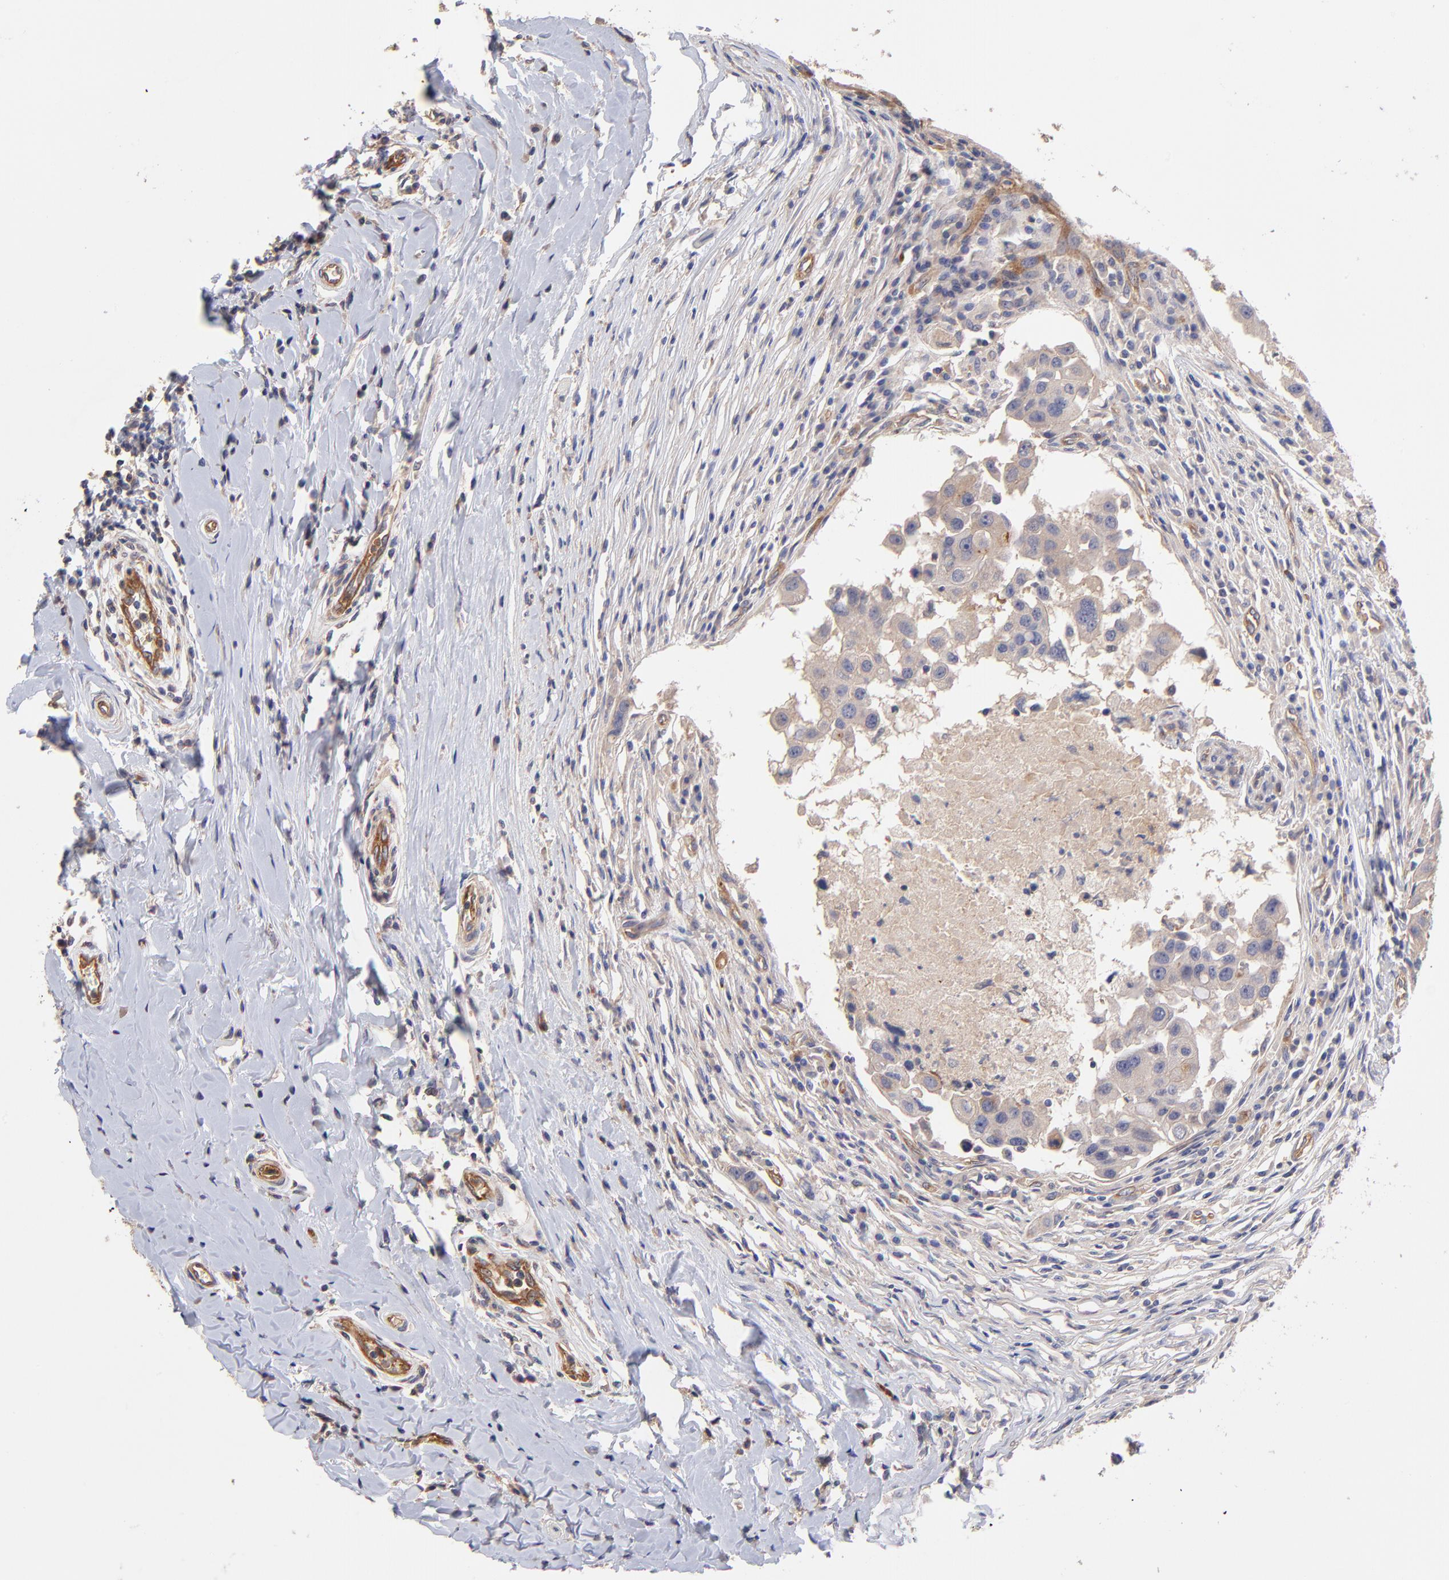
{"staining": {"intensity": "weak", "quantity": "25%-75%", "location": "cytoplasmic/membranous"}, "tissue": "breast cancer", "cell_type": "Tumor cells", "image_type": "cancer", "snomed": [{"axis": "morphology", "description": "Duct carcinoma"}, {"axis": "topography", "description": "Breast"}], "caption": "IHC staining of breast cancer, which displays low levels of weak cytoplasmic/membranous staining in about 25%-75% of tumor cells indicating weak cytoplasmic/membranous protein staining. The staining was performed using DAB (brown) for protein detection and nuclei were counterstained in hematoxylin (blue).", "gene": "ASB7", "patient": {"sex": "female", "age": 27}}